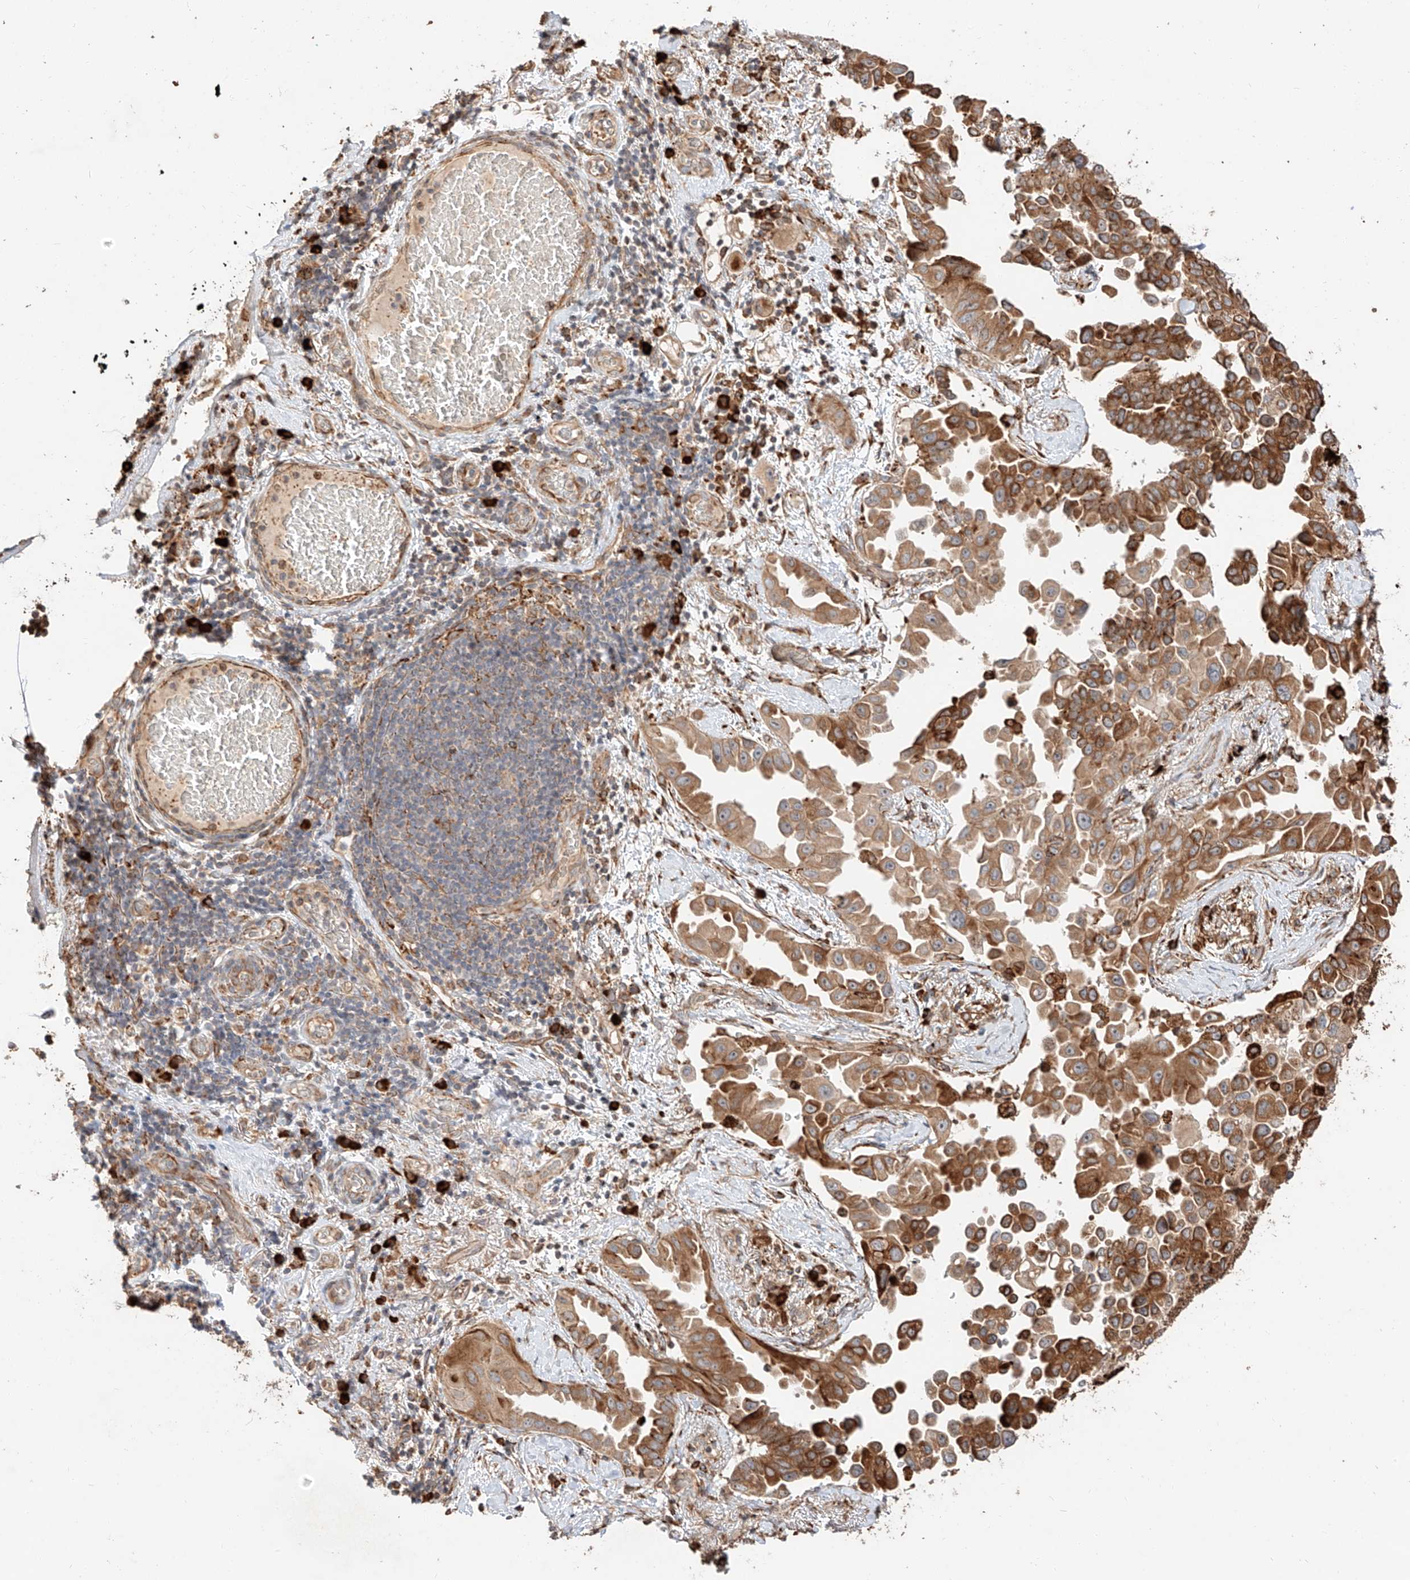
{"staining": {"intensity": "moderate", "quantity": ">75%", "location": "cytoplasmic/membranous"}, "tissue": "lung cancer", "cell_type": "Tumor cells", "image_type": "cancer", "snomed": [{"axis": "morphology", "description": "Adenocarcinoma, NOS"}, {"axis": "topography", "description": "Lung"}], "caption": "Brown immunohistochemical staining in human lung cancer demonstrates moderate cytoplasmic/membranous positivity in approximately >75% of tumor cells.", "gene": "ZNF84", "patient": {"sex": "female", "age": 67}}